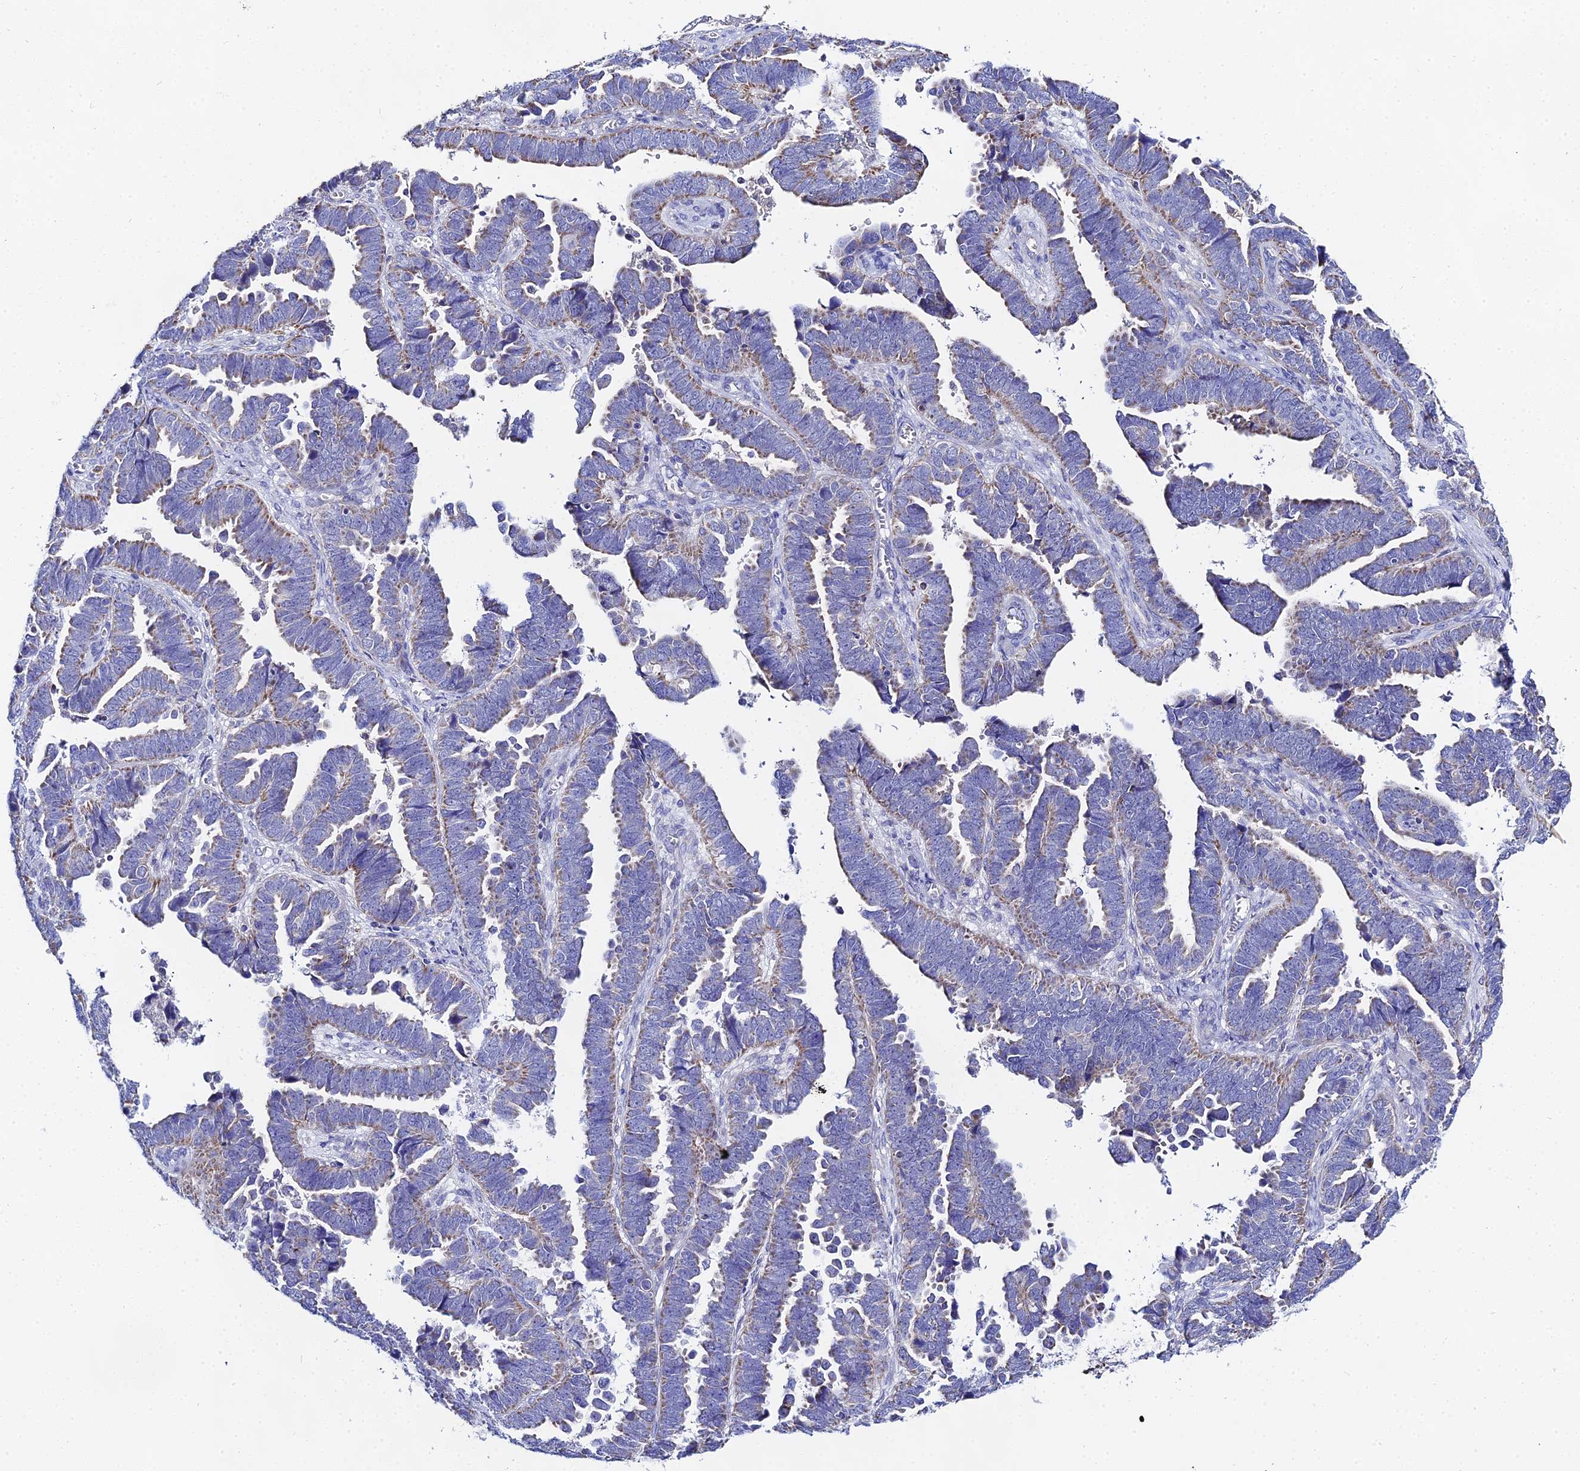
{"staining": {"intensity": "moderate", "quantity": "<25%", "location": "cytoplasmic/membranous"}, "tissue": "endometrial cancer", "cell_type": "Tumor cells", "image_type": "cancer", "snomed": [{"axis": "morphology", "description": "Adenocarcinoma, NOS"}, {"axis": "topography", "description": "Endometrium"}], "caption": "Immunohistochemical staining of human adenocarcinoma (endometrial) exhibits low levels of moderate cytoplasmic/membranous positivity in about <25% of tumor cells.", "gene": "PPP2R2C", "patient": {"sex": "female", "age": 75}}